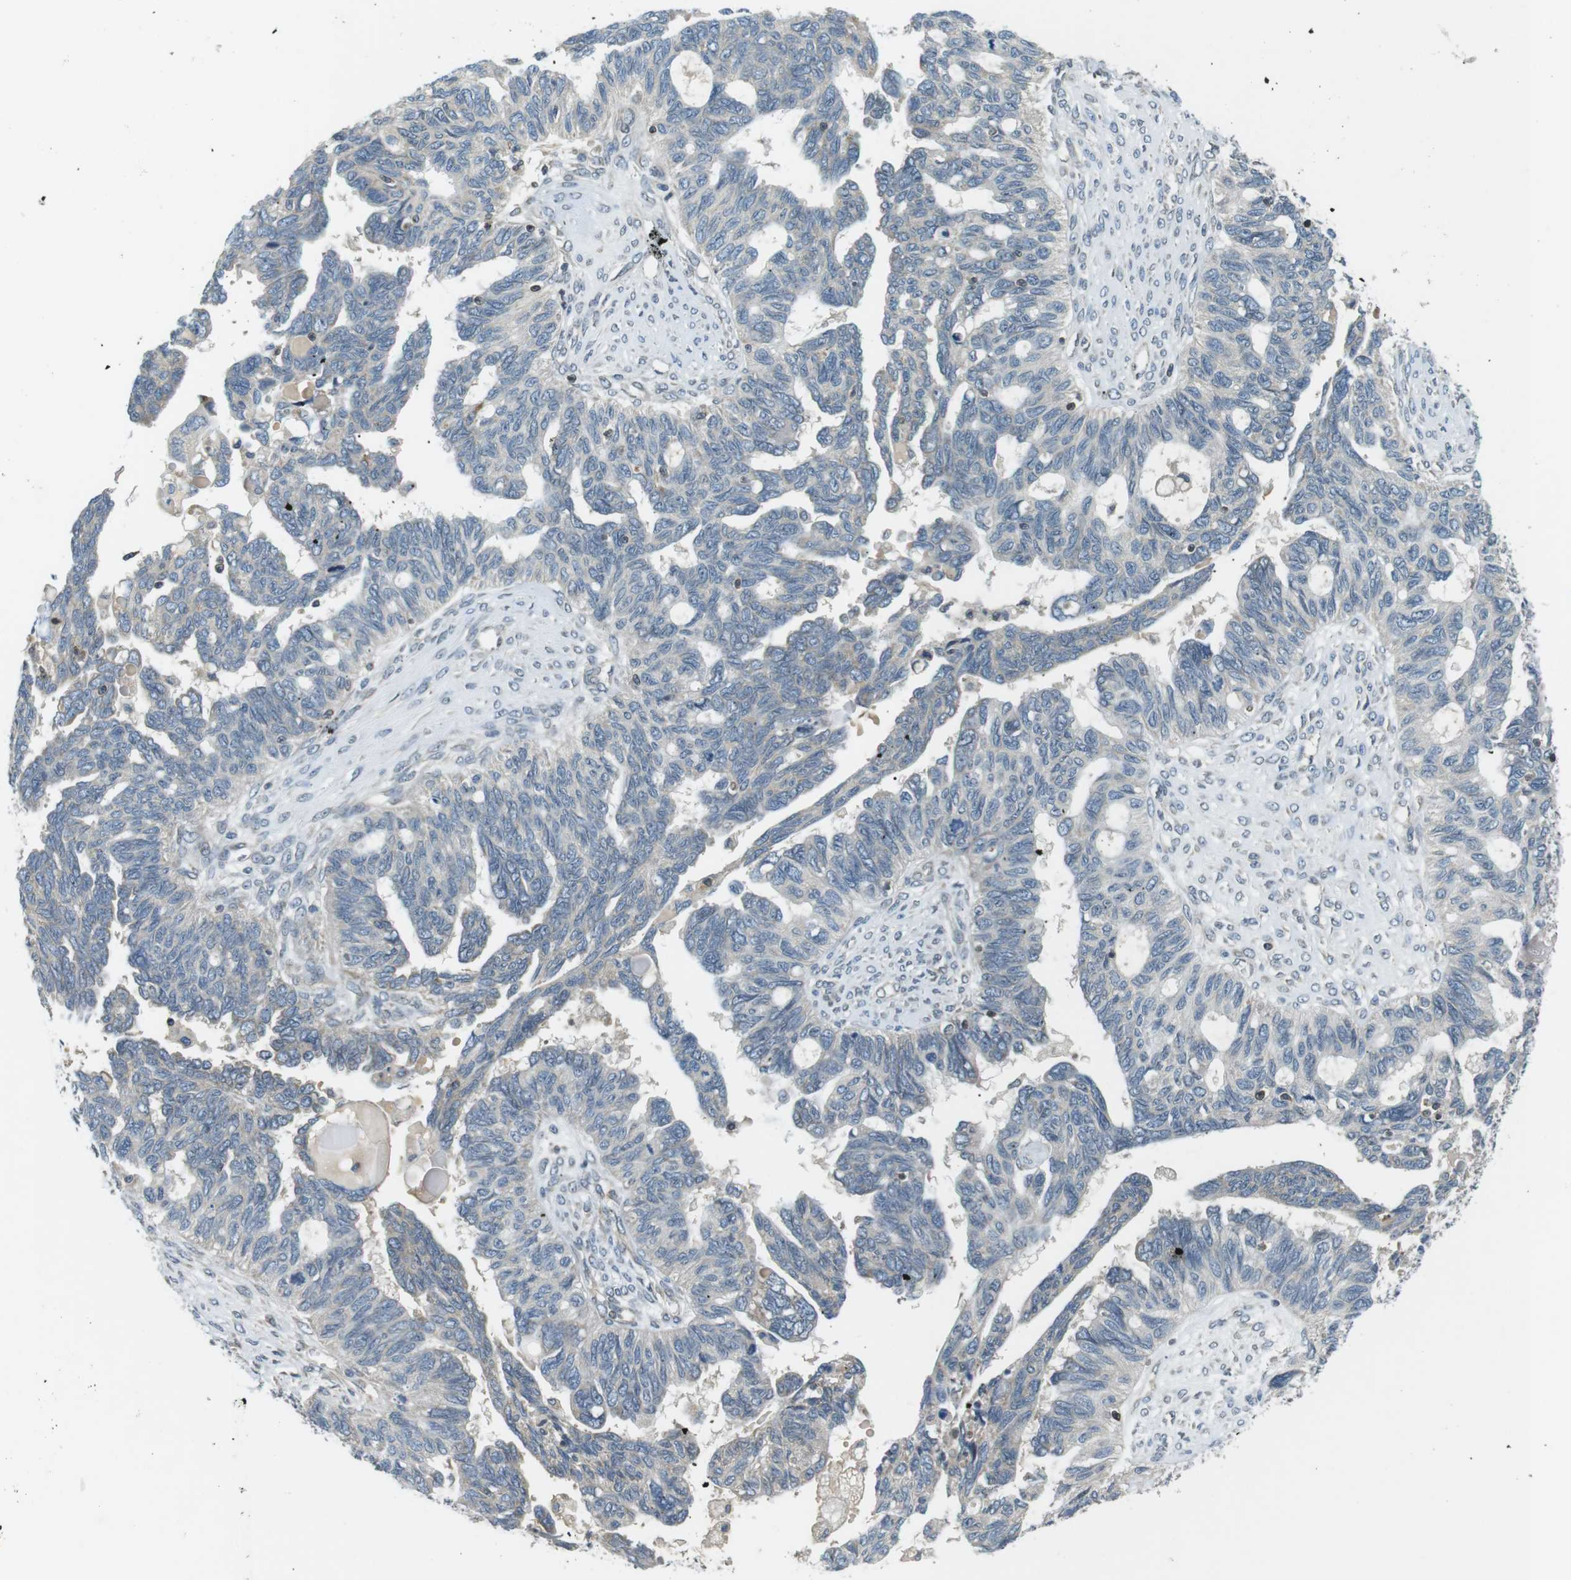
{"staining": {"intensity": "negative", "quantity": "none", "location": "none"}, "tissue": "ovarian cancer", "cell_type": "Tumor cells", "image_type": "cancer", "snomed": [{"axis": "morphology", "description": "Cystadenocarcinoma, serous, NOS"}, {"axis": "topography", "description": "Ovary"}], "caption": "Ovarian cancer stained for a protein using IHC shows no positivity tumor cells.", "gene": "TMX4", "patient": {"sex": "female", "age": 79}}